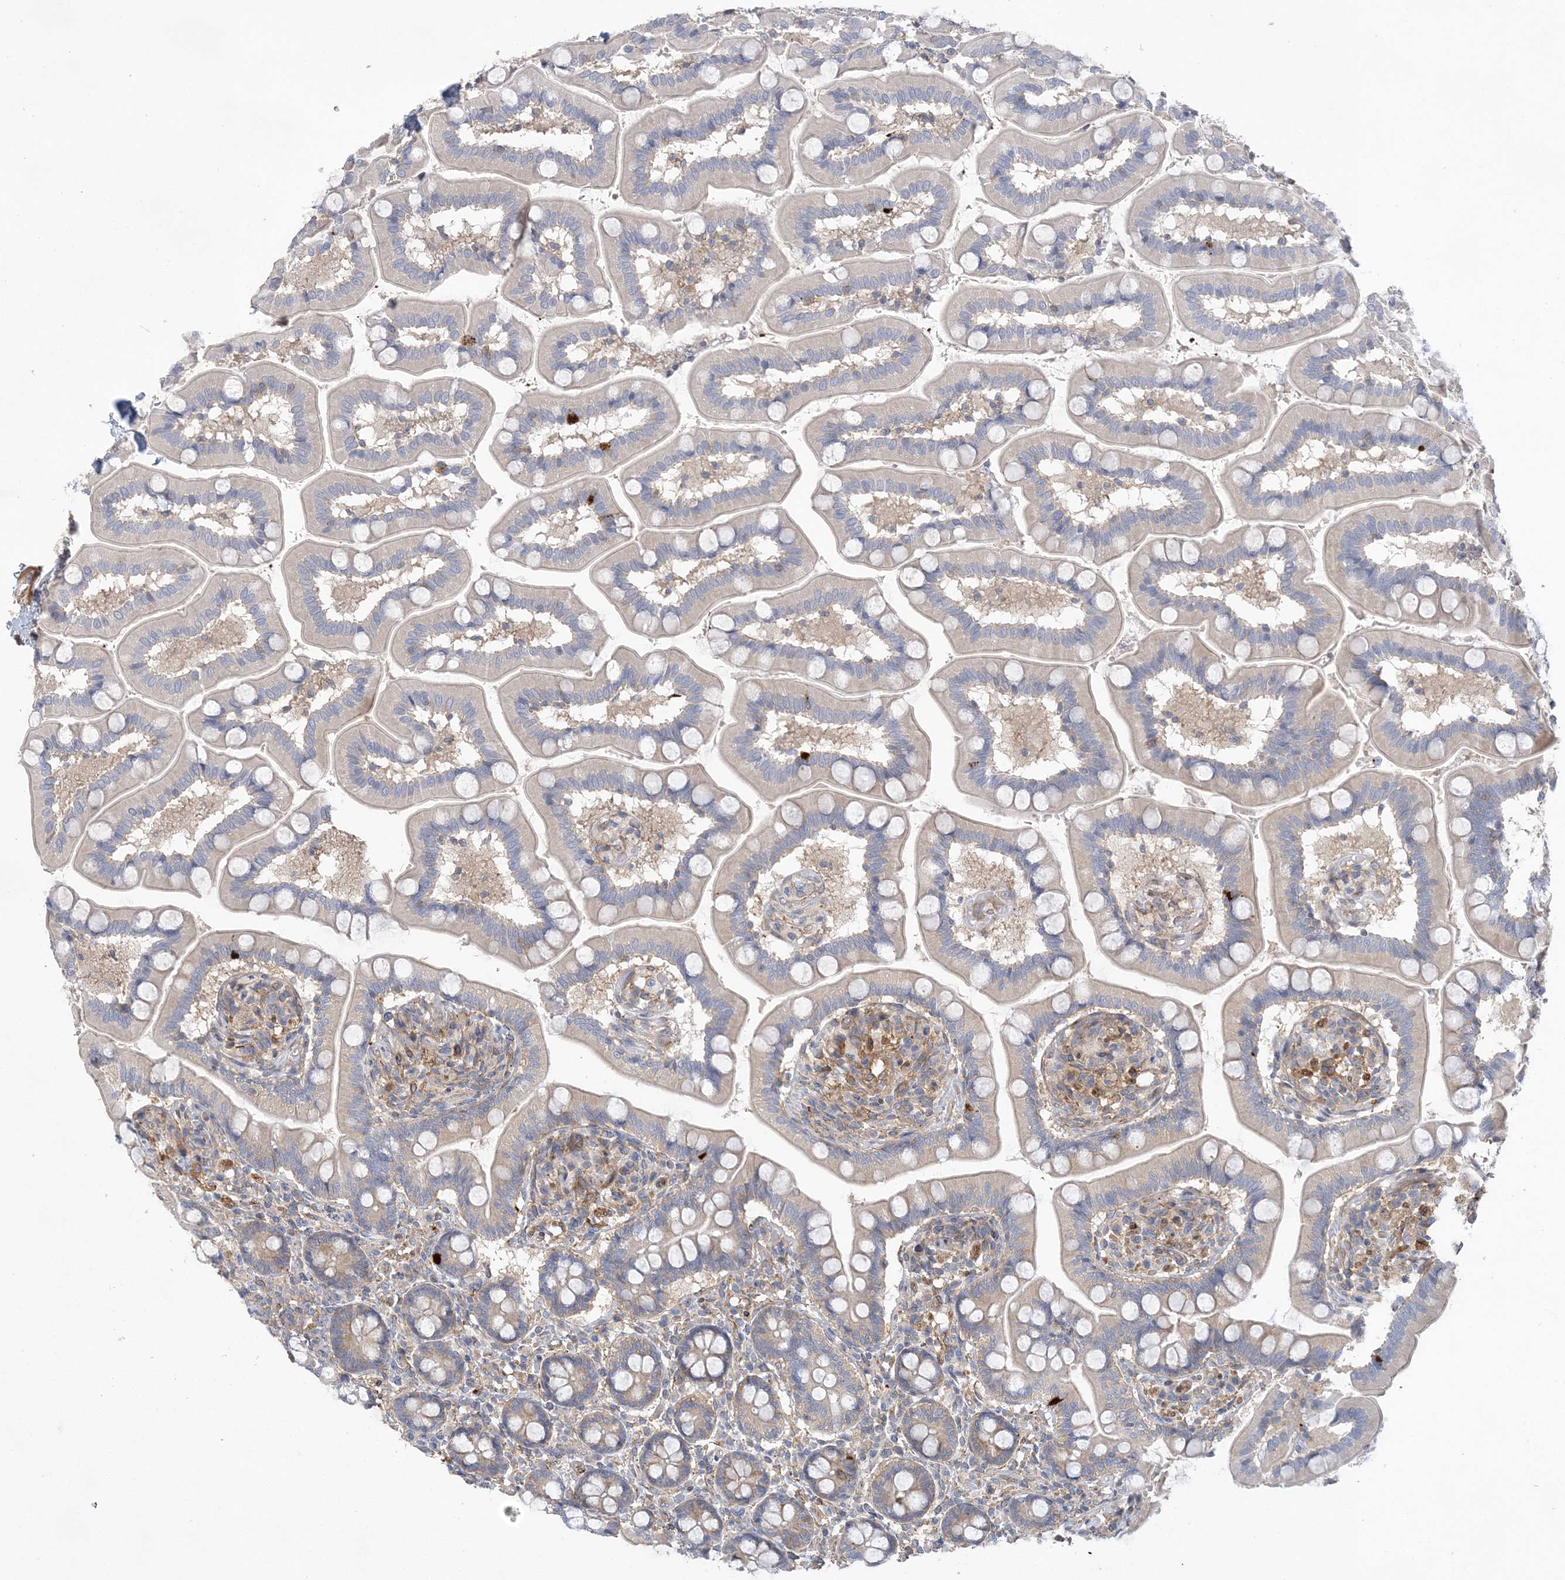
{"staining": {"intensity": "negative", "quantity": "none", "location": "none"}, "tissue": "small intestine", "cell_type": "Glandular cells", "image_type": "normal", "snomed": [{"axis": "morphology", "description": "Normal tissue, NOS"}, {"axis": "topography", "description": "Small intestine"}], "caption": "The histopathology image reveals no significant positivity in glandular cells of small intestine.", "gene": "MAP4K5", "patient": {"sex": "female", "age": 64}}